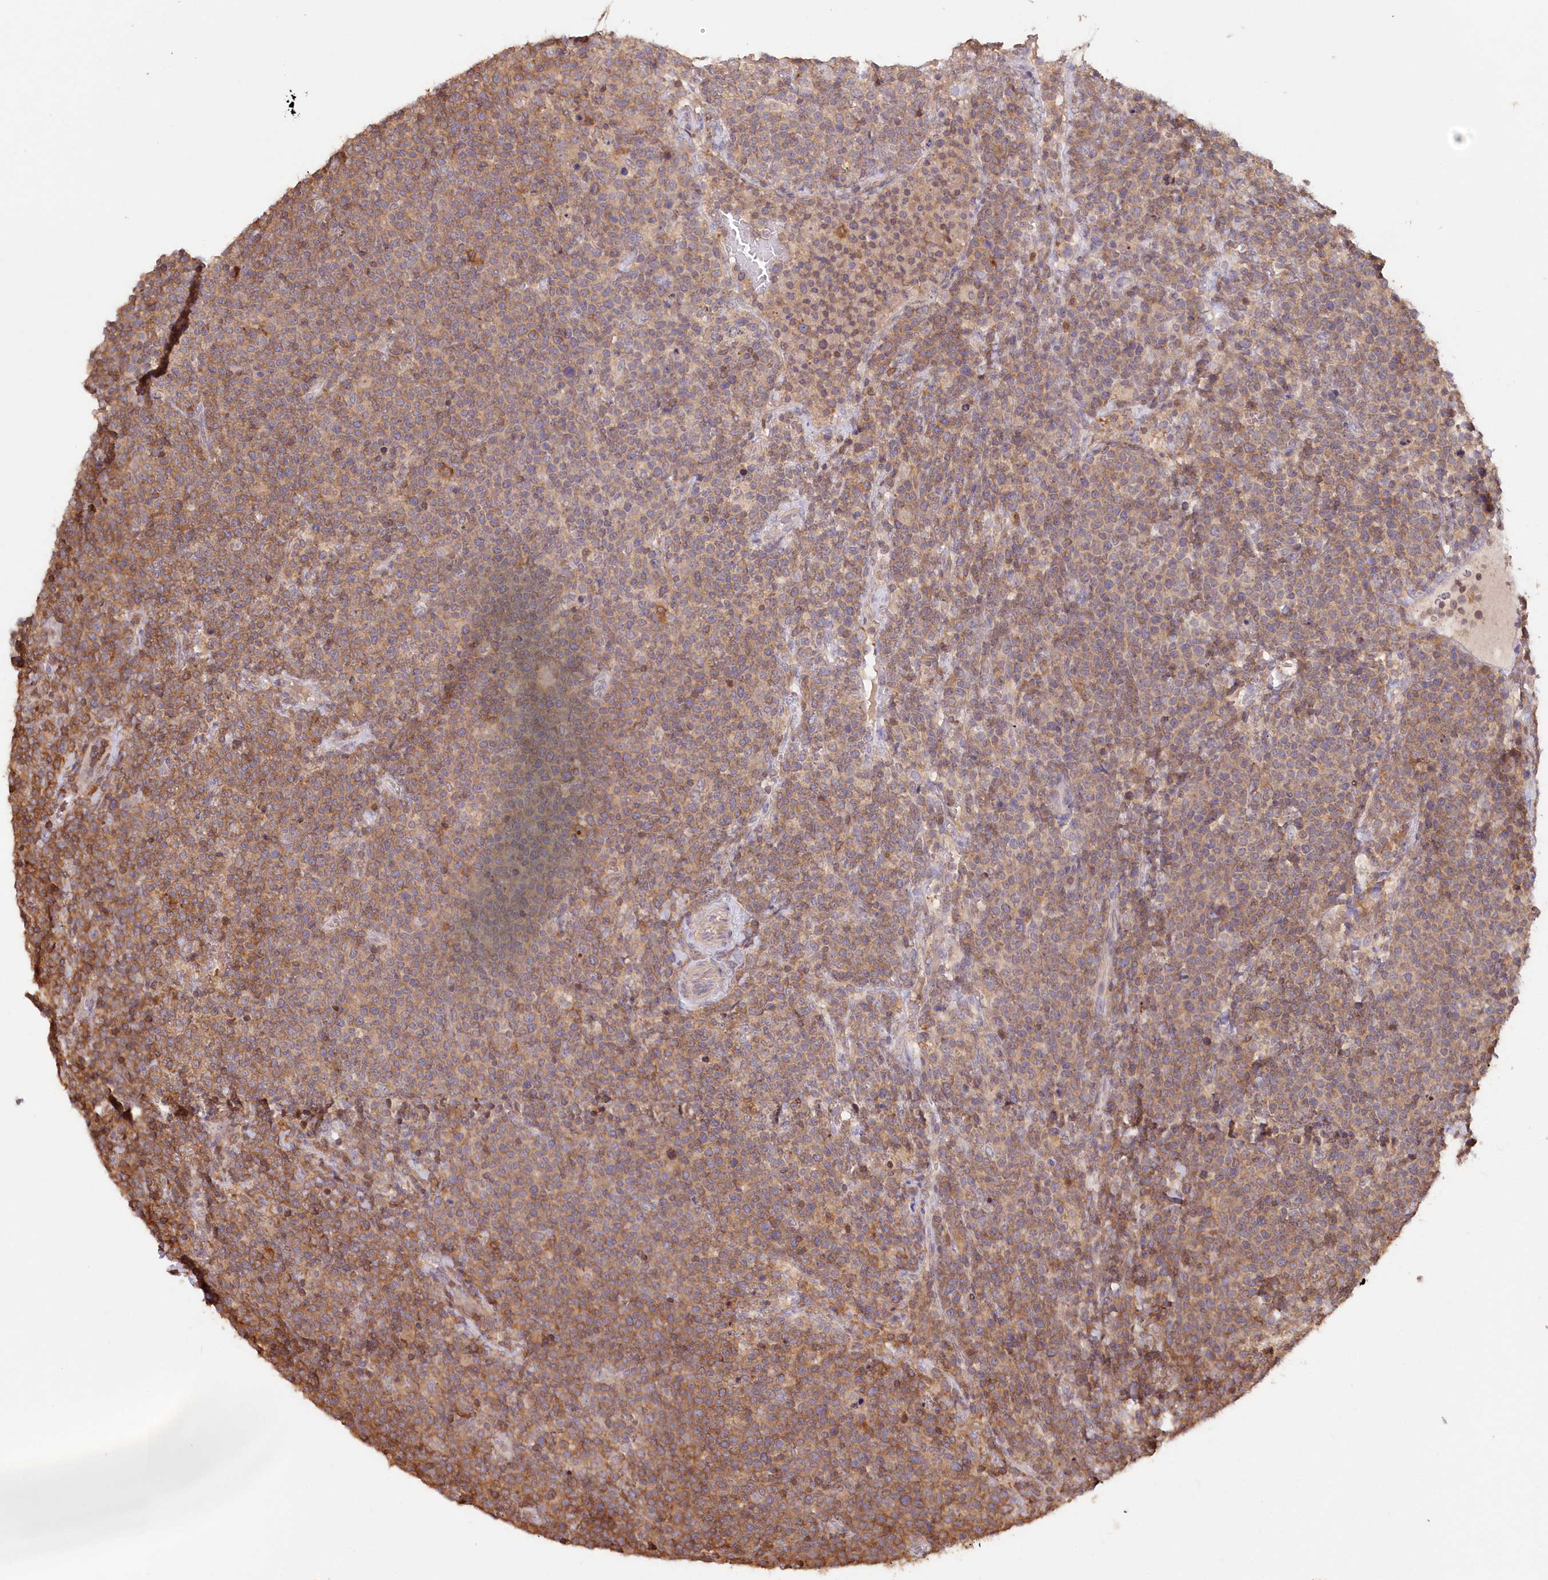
{"staining": {"intensity": "weak", "quantity": ">75%", "location": "cytoplasmic/membranous"}, "tissue": "lymphoma", "cell_type": "Tumor cells", "image_type": "cancer", "snomed": [{"axis": "morphology", "description": "Malignant lymphoma, non-Hodgkin's type, High grade"}, {"axis": "topography", "description": "Lymph node"}], "caption": "An IHC histopathology image of neoplastic tissue is shown. Protein staining in brown highlights weak cytoplasmic/membranous positivity in lymphoma within tumor cells.", "gene": "SNED1", "patient": {"sex": "male", "age": 61}}